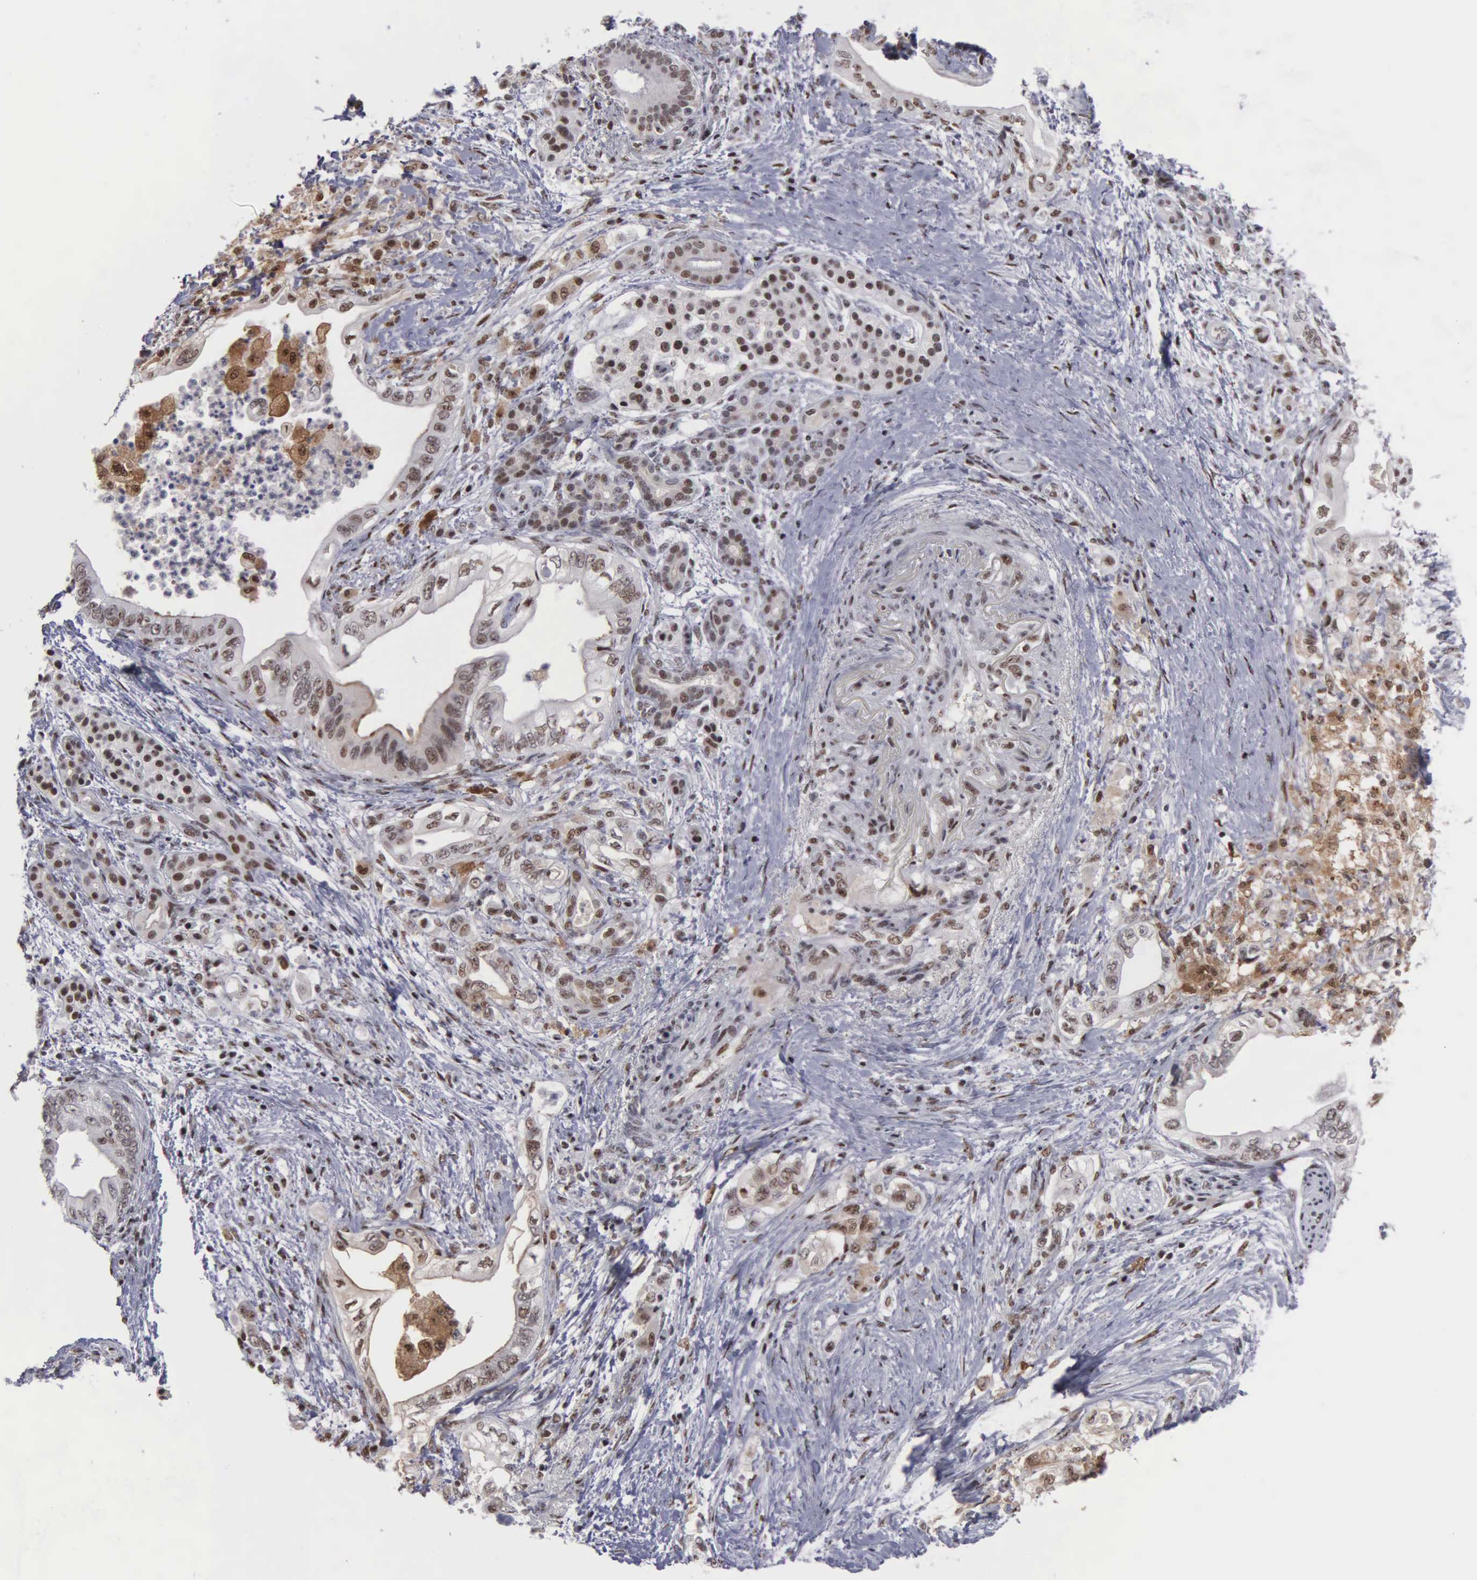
{"staining": {"intensity": "moderate", "quantity": "25%-75%", "location": "nuclear"}, "tissue": "pancreatic cancer", "cell_type": "Tumor cells", "image_type": "cancer", "snomed": [{"axis": "morphology", "description": "Adenocarcinoma, NOS"}, {"axis": "topography", "description": "Pancreas"}], "caption": "Immunohistochemistry (IHC) of human pancreatic cancer shows medium levels of moderate nuclear expression in about 25%-75% of tumor cells. (brown staining indicates protein expression, while blue staining denotes nuclei).", "gene": "KIAA0586", "patient": {"sex": "female", "age": 66}}